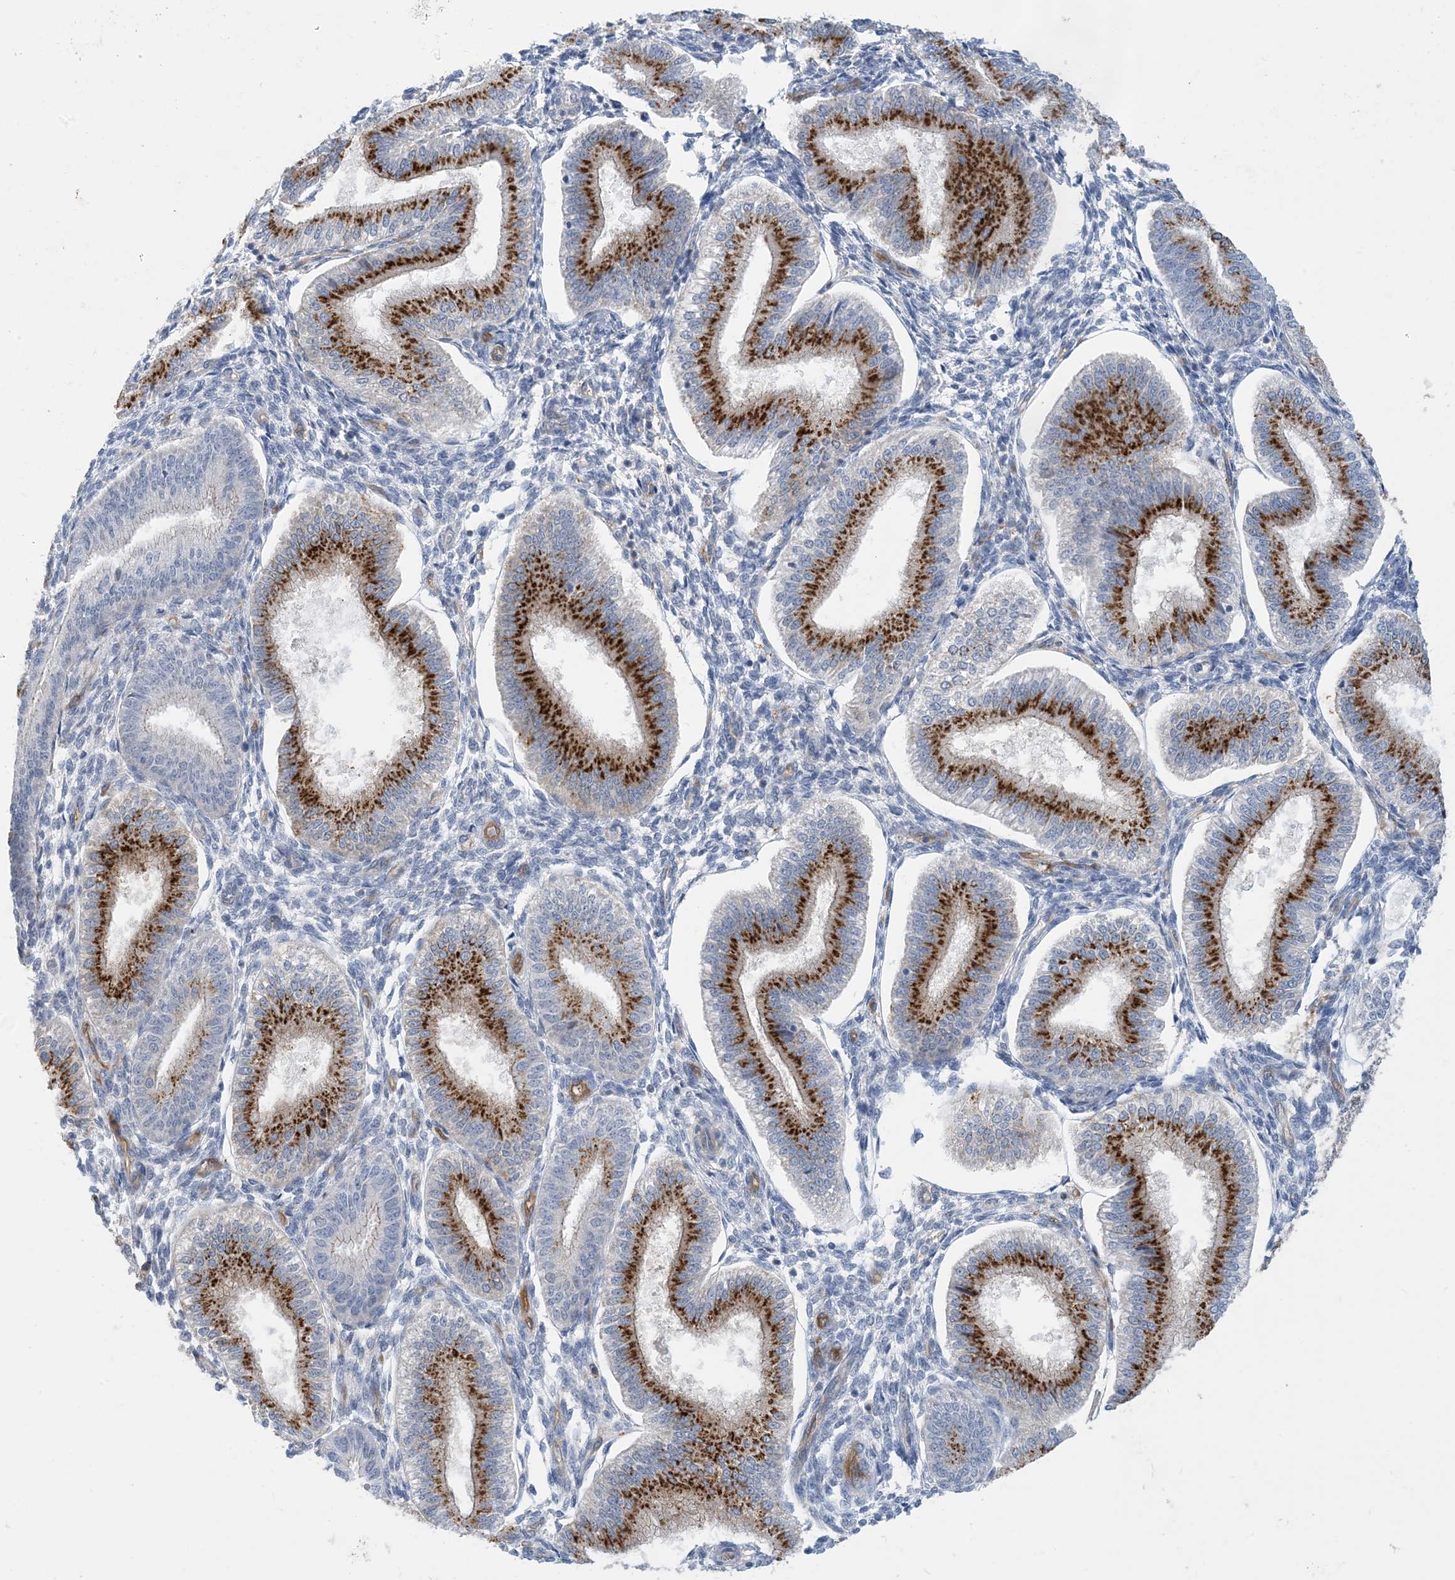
{"staining": {"intensity": "negative", "quantity": "none", "location": "none"}, "tissue": "endometrium", "cell_type": "Cells in endometrial stroma", "image_type": "normal", "snomed": [{"axis": "morphology", "description": "Normal tissue, NOS"}, {"axis": "topography", "description": "Endometrium"}], "caption": "Endometrium stained for a protein using IHC displays no positivity cells in endometrial stroma.", "gene": "EIF2A", "patient": {"sex": "female", "age": 39}}